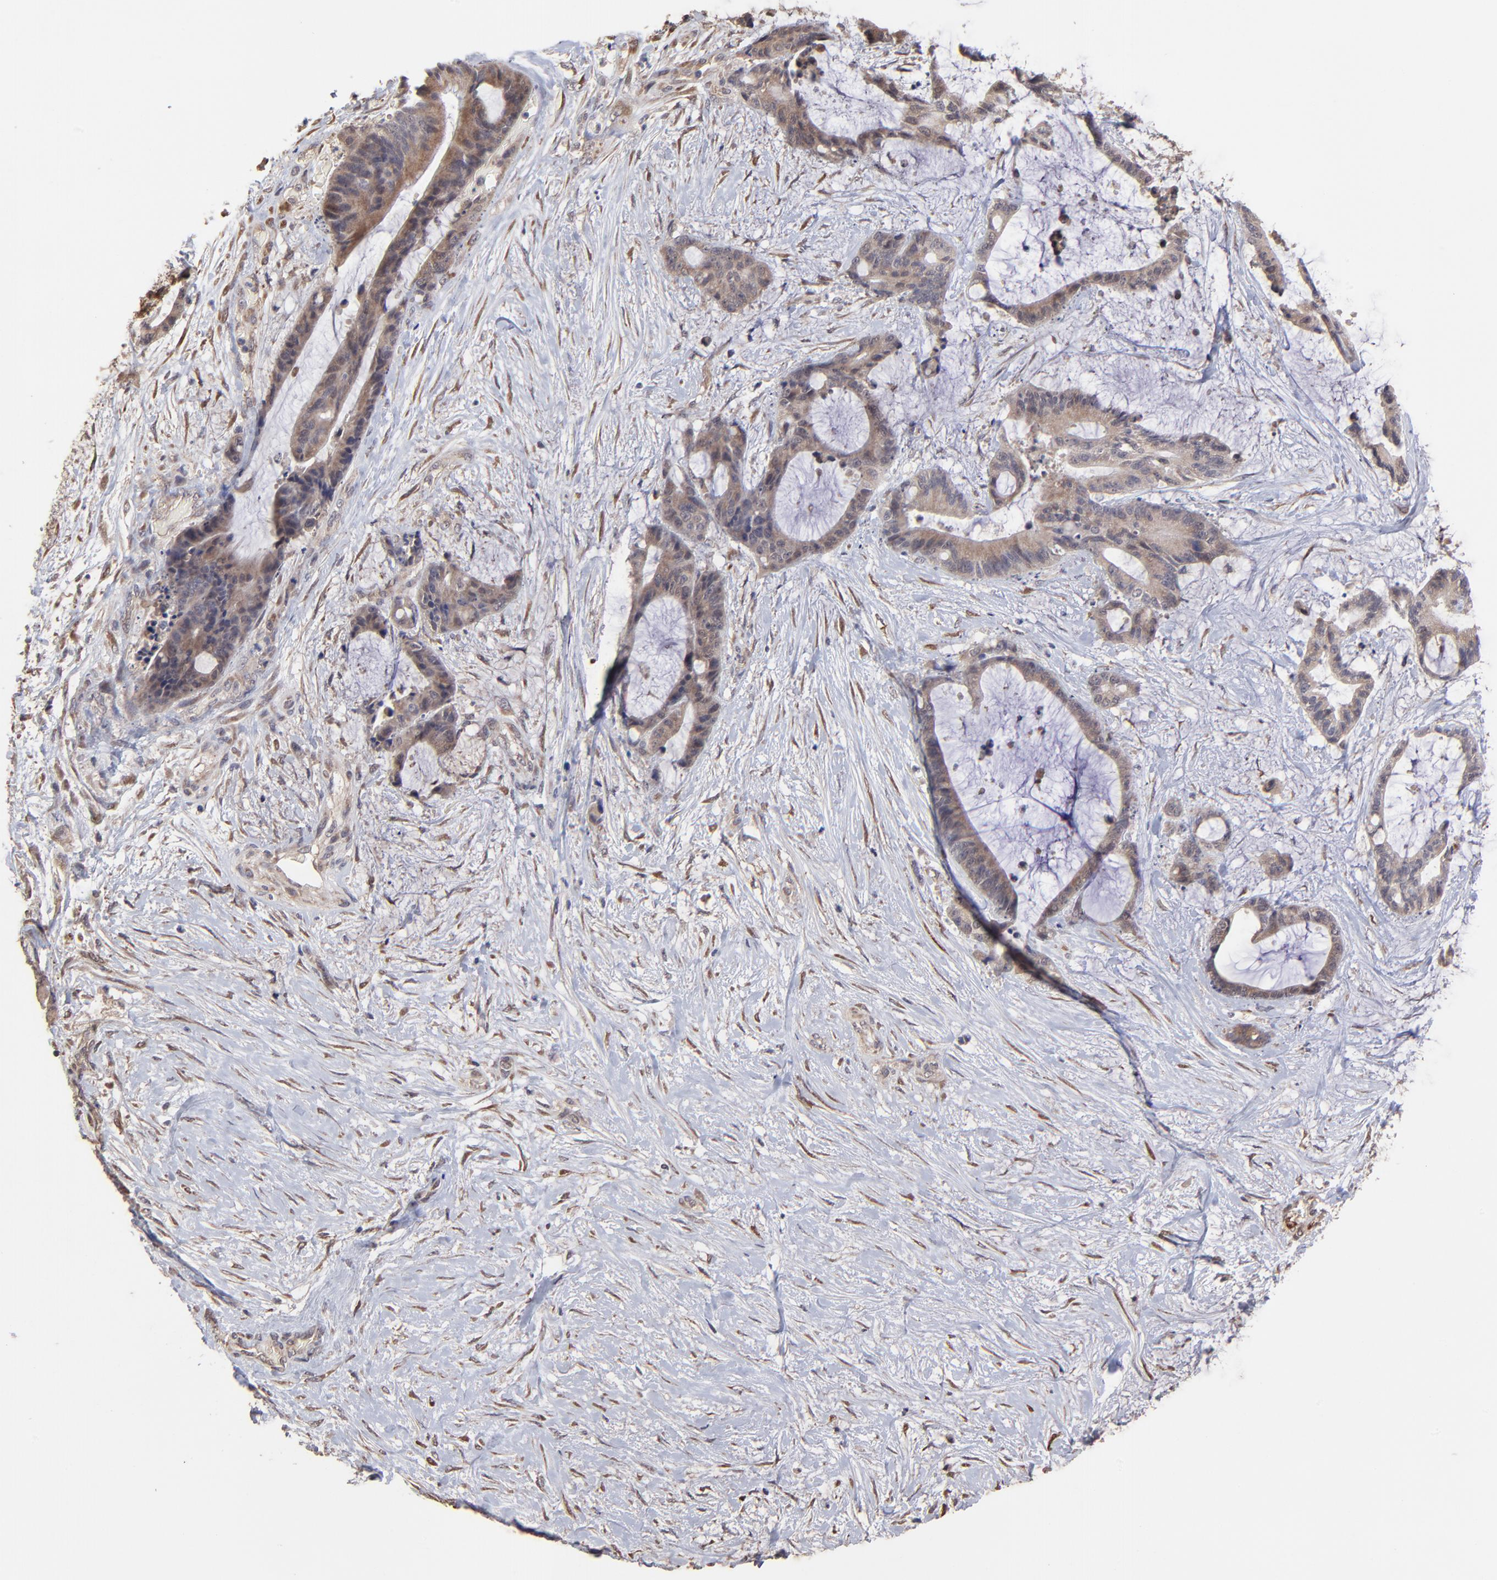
{"staining": {"intensity": "weak", "quantity": ">75%", "location": "cytoplasmic/membranous"}, "tissue": "liver cancer", "cell_type": "Tumor cells", "image_type": "cancer", "snomed": [{"axis": "morphology", "description": "Cholangiocarcinoma"}, {"axis": "topography", "description": "Liver"}], "caption": "Liver cancer stained with IHC exhibits weak cytoplasmic/membranous expression in about >75% of tumor cells.", "gene": "CHL1", "patient": {"sex": "female", "age": 73}}